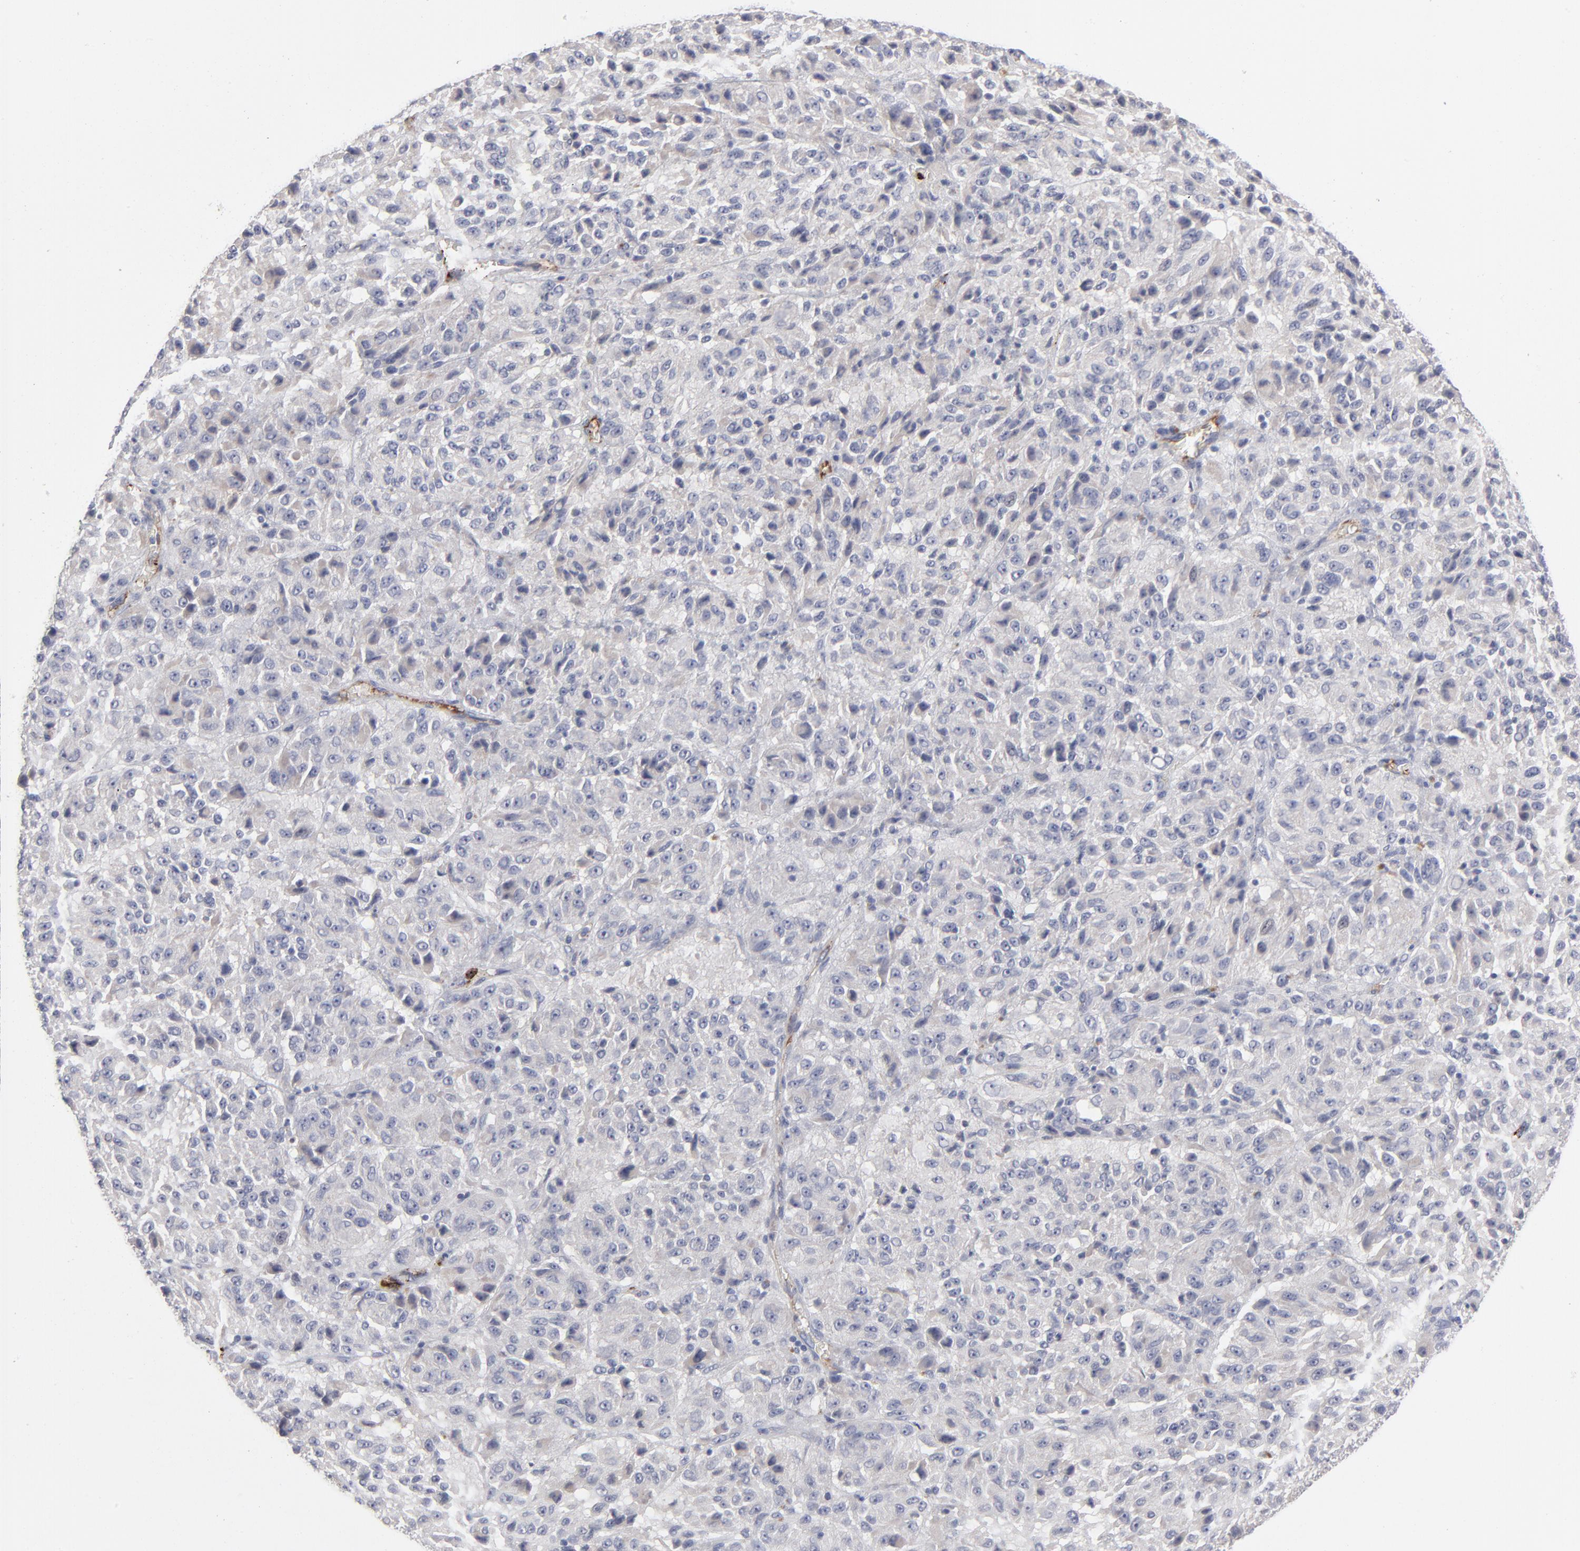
{"staining": {"intensity": "negative", "quantity": "none", "location": "none"}, "tissue": "melanoma", "cell_type": "Tumor cells", "image_type": "cancer", "snomed": [{"axis": "morphology", "description": "Malignant melanoma, Metastatic site"}, {"axis": "topography", "description": "Lung"}], "caption": "This is an IHC image of malignant melanoma (metastatic site). There is no expression in tumor cells.", "gene": "CCR3", "patient": {"sex": "male", "age": 64}}